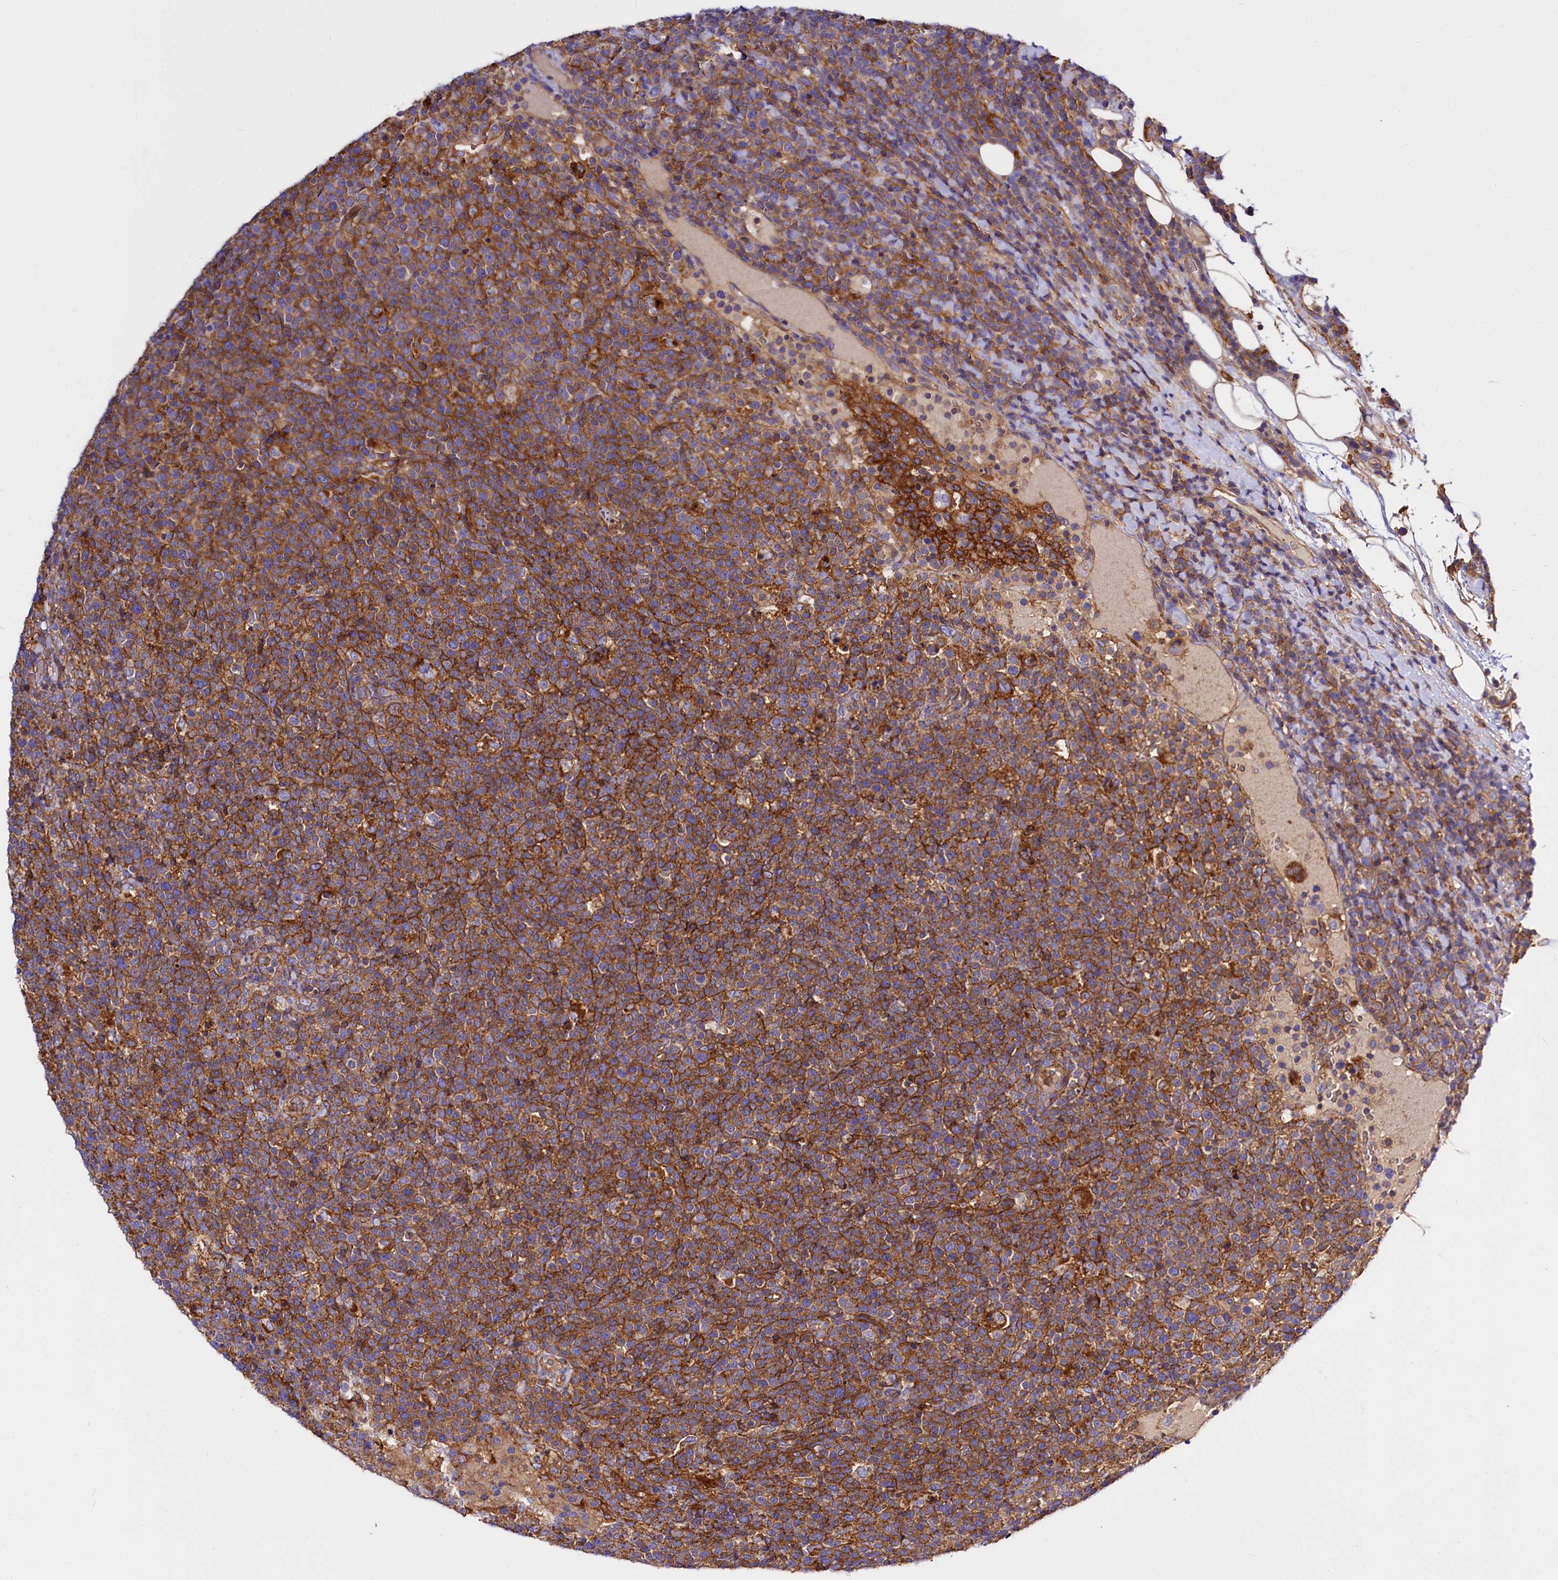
{"staining": {"intensity": "strong", "quantity": ">75%", "location": "cytoplasmic/membranous"}, "tissue": "lymphoma", "cell_type": "Tumor cells", "image_type": "cancer", "snomed": [{"axis": "morphology", "description": "Malignant lymphoma, non-Hodgkin's type, High grade"}, {"axis": "topography", "description": "Lymph node"}], "caption": "High-grade malignant lymphoma, non-Hodgkin's type tissue demonstrates strong cytoplasmic/membranous staining in approximately >75% of tumor cells, visualized by immunohistochemistry. The staining was performed using DAB to visualize the protein expression in brown, while the nuclei were stained in blue with hematoxylin (Magnification: 20x).", "gene": "ANO6", "patient": {"sex": "male", "age": 61}}